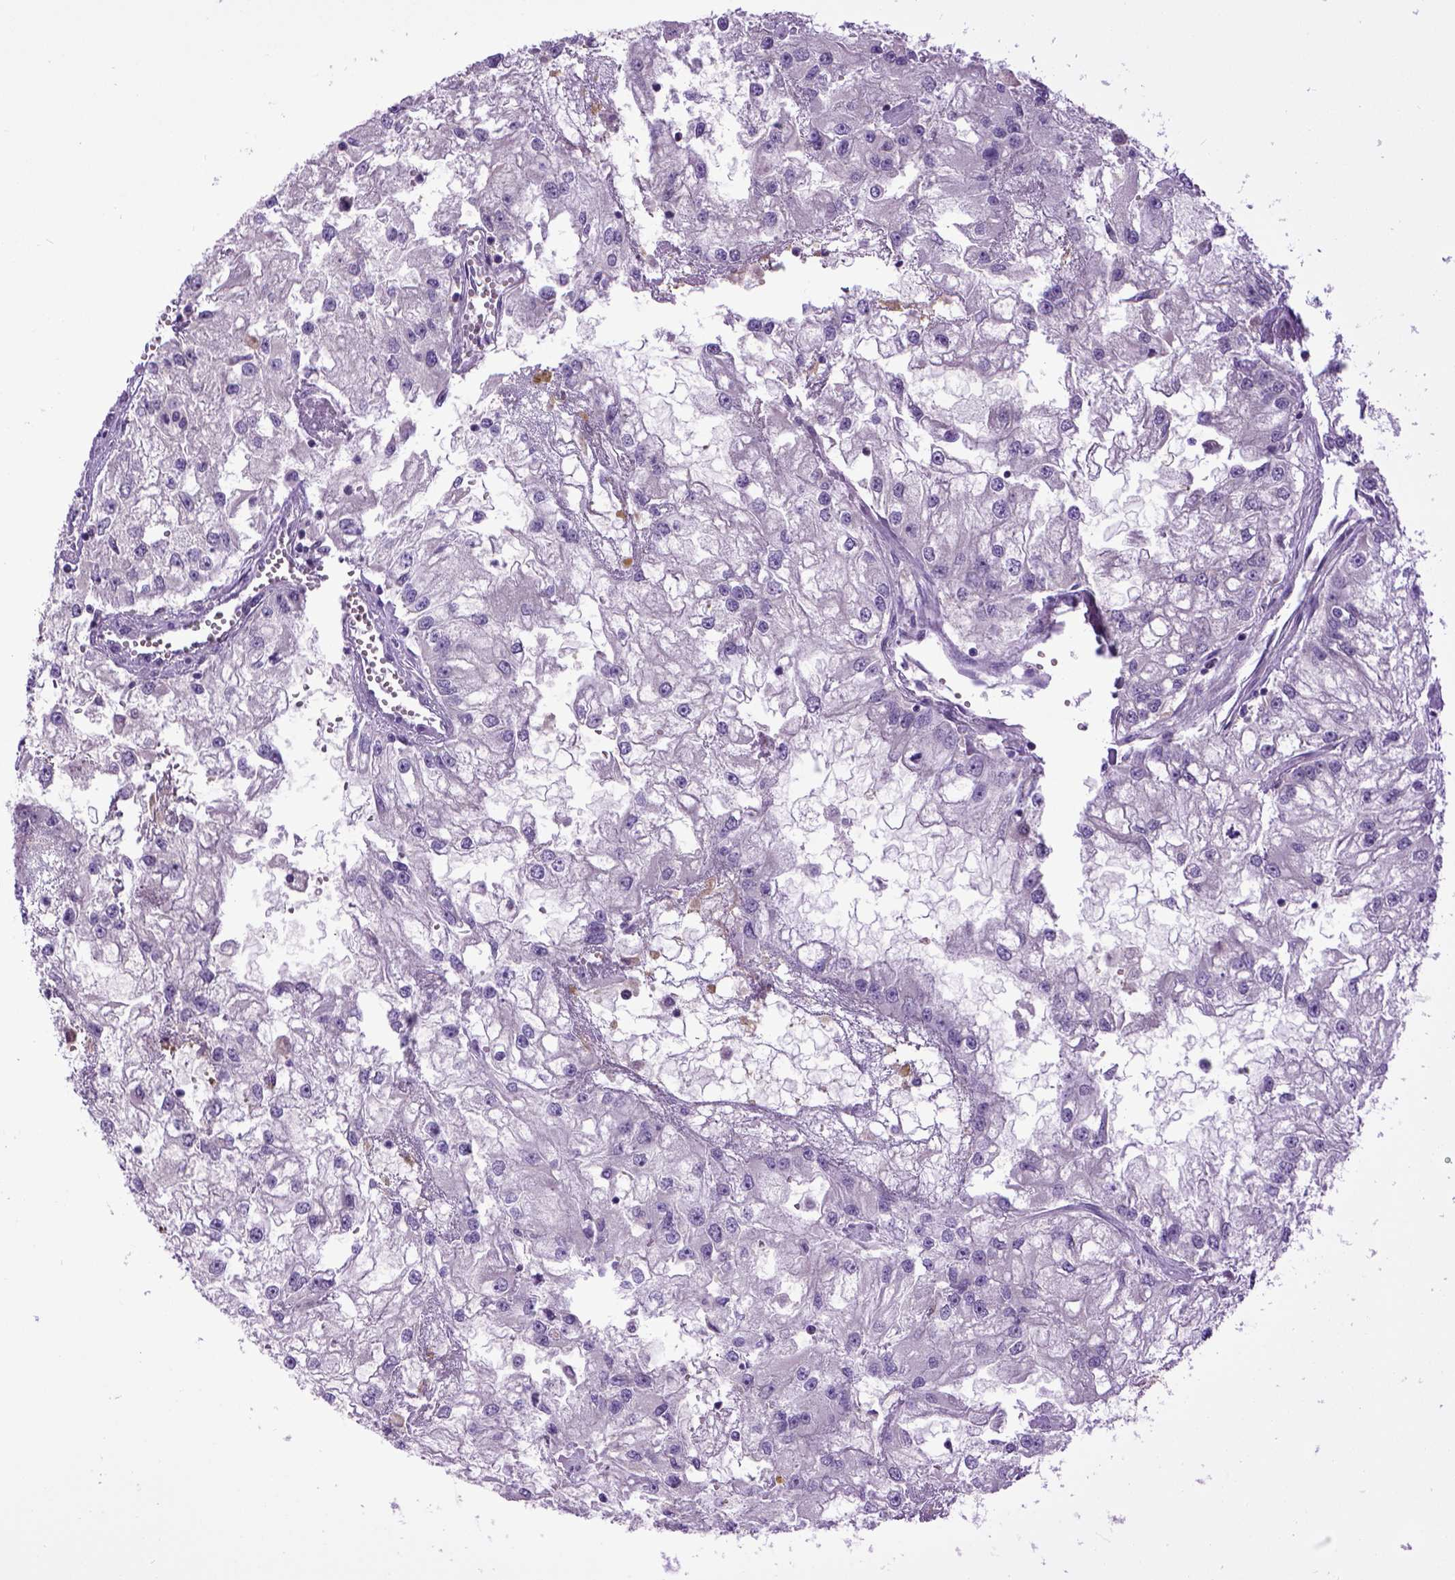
{"staining": {"intensity": "negative", "quantity": "none", "location": "none"}, "tissue": "renal cancer", "cell_type": "Tumor cells", "image_type": "cancer", "snomed": [{"axis": "morphology", "description": "Adenocarcinoma, NOS"}, {"axis": "topography", "description": "Kidney"}], "caption": "This is an immunohistochemistry photomicrograph of human renal adenocarcinoma. There is no positivity in tumor cells.", "gene": "CDH1", "patient": {"sex": "male", "age": 59}}